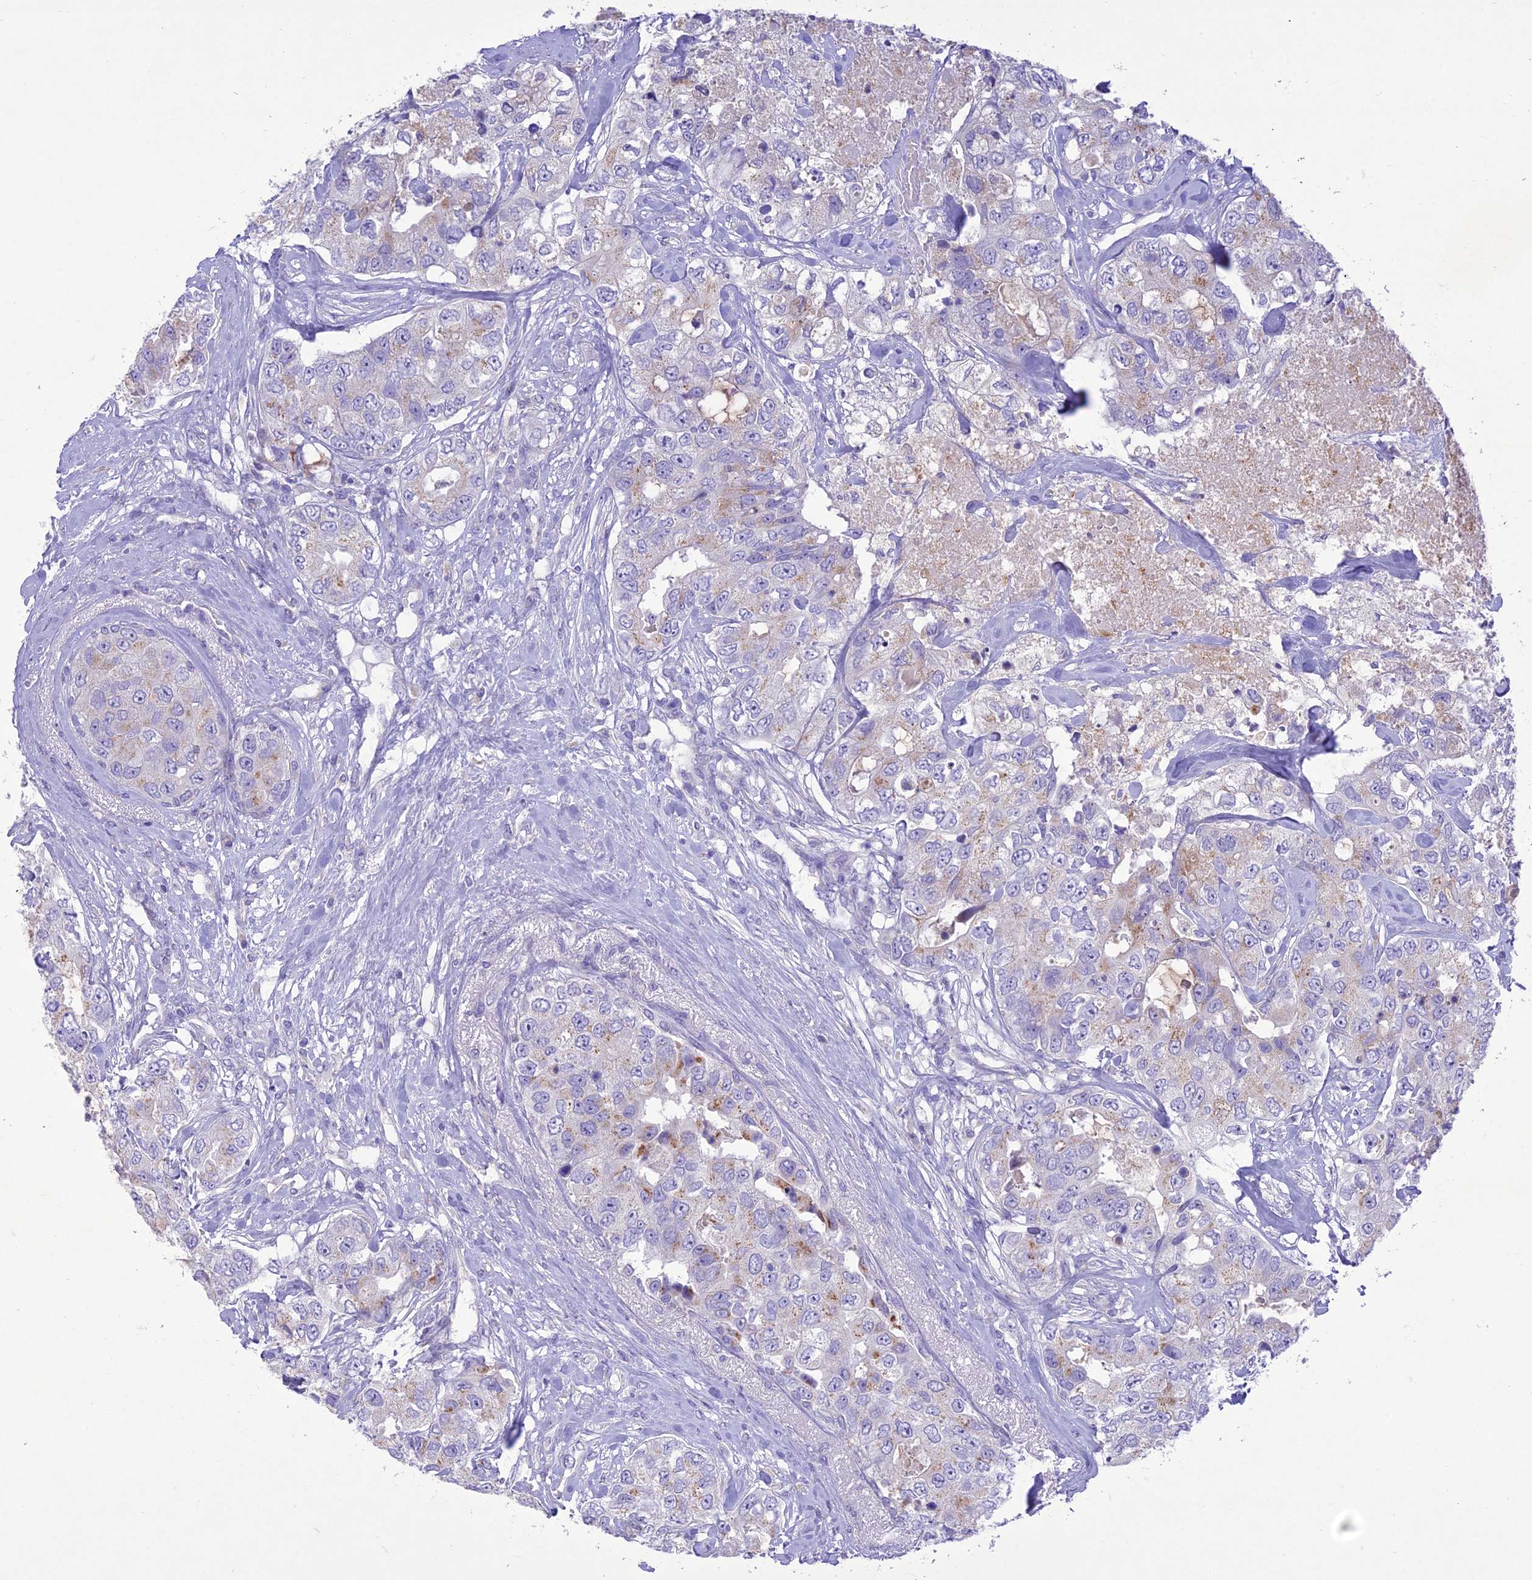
{"staining": {"intensity": "weak", "quantity": "25%-75%", "location": "cytoplasmic/membranous"}, "tissue": "breast cancer", "cell_type": "Tumor cells", "image_type": "cancer", "snomed": [{"axis": "morphology", "description": "Duct carcinoma"}, {"axis": "topography", "description": "Breast"}], "caption": "Breast cancer stained with a brown dye shows weak cytoplasmic/membranous positive expression in about 25%-75% of tumor cells.", "gene": "SLC13A5", "patient": {"sex": "female", "age": 62}}